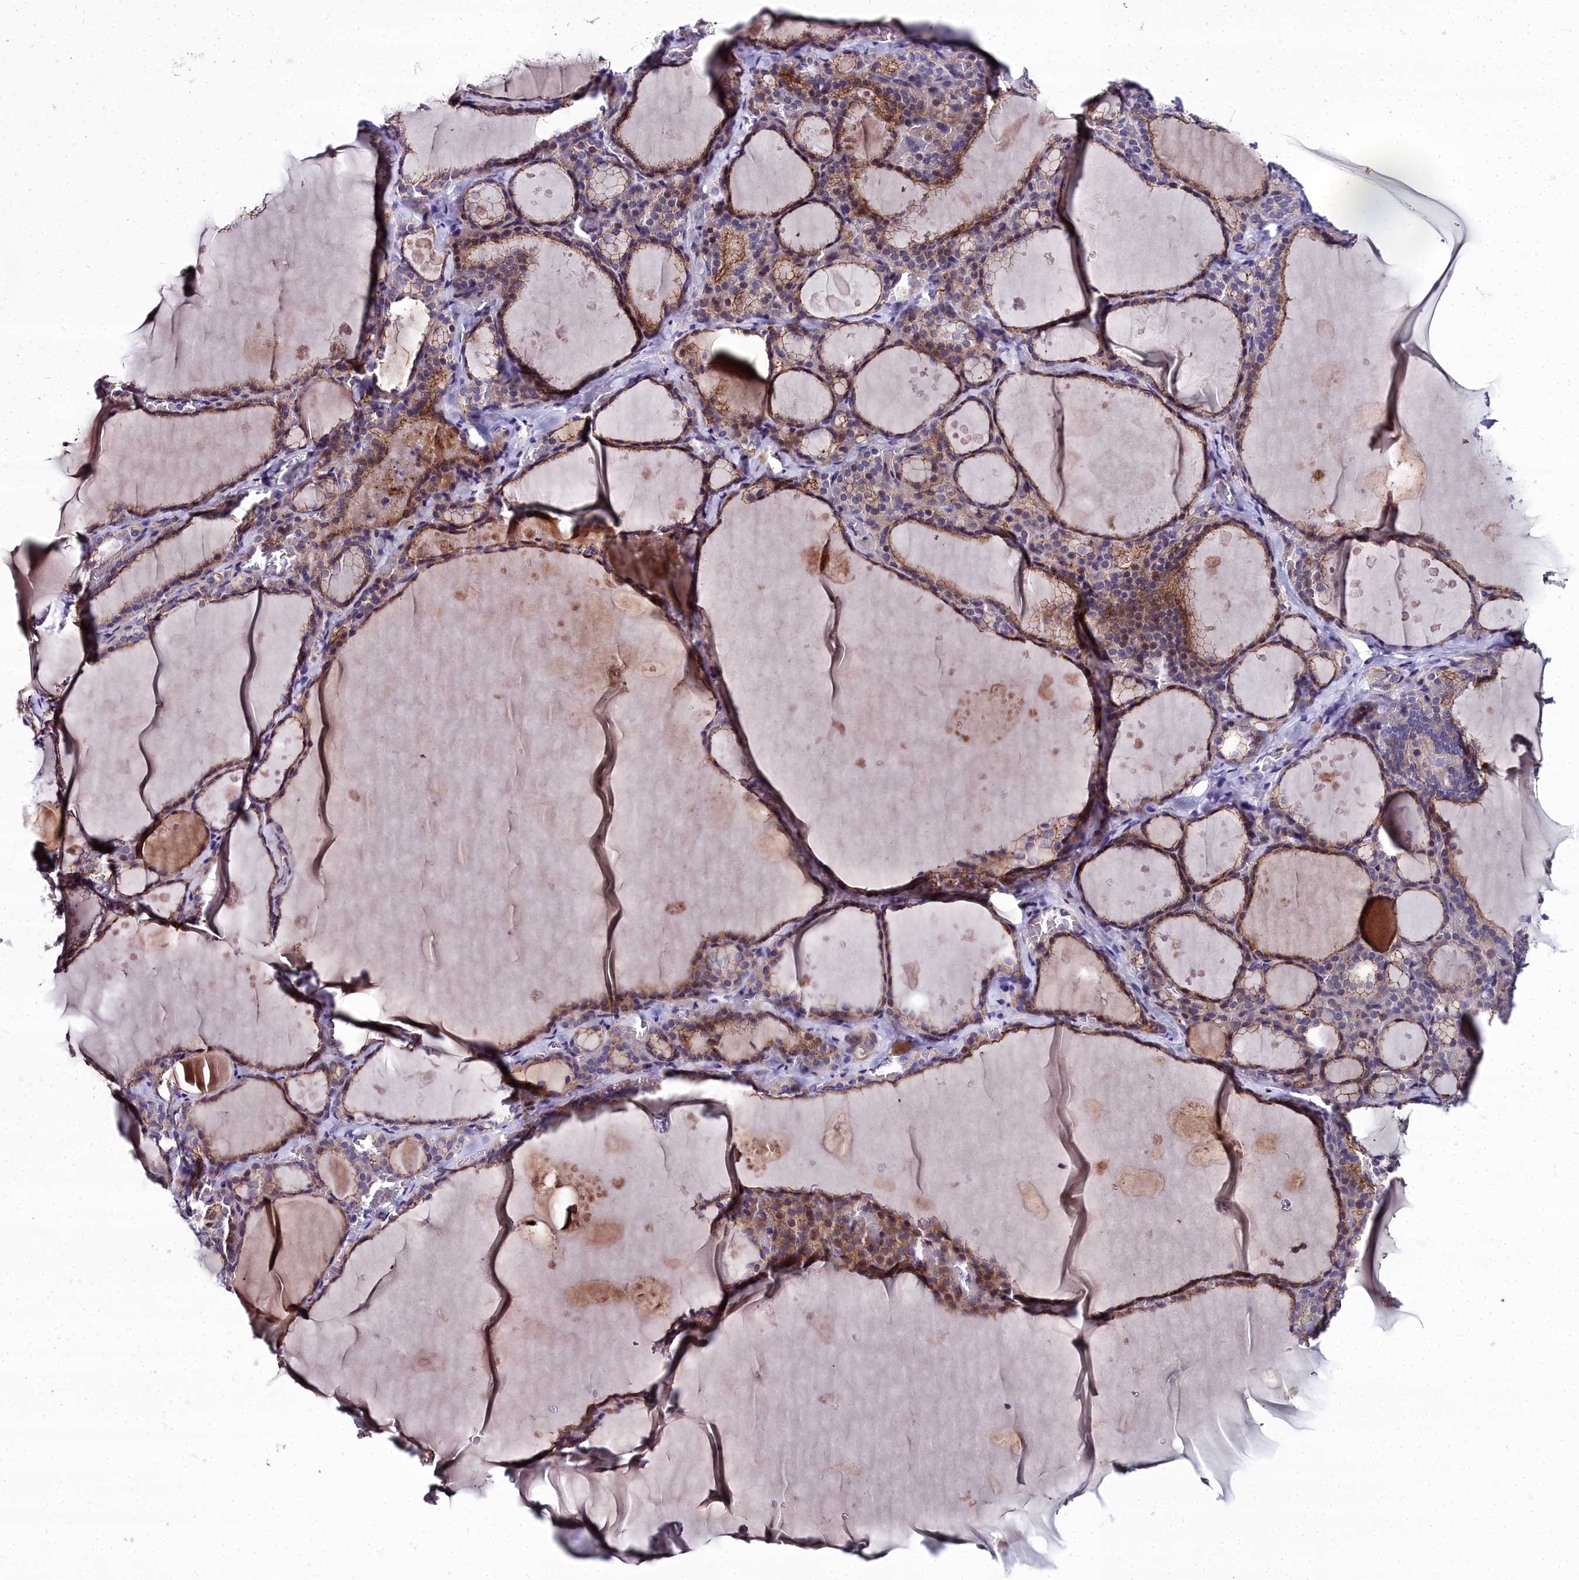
{"staining": {"intensity": "moderate", "quantity": ">75%", "location": "cytoplasmic/membranous"}, "tissue": "thyroid gland", "cell_type": "Glandular cells", "image_type": "normal", "snomed": [{"axis": "morphology", "description": "Normal tissue, NOS"}, {"axis": "topography", "description": "Thyroid gland"}], "caption": "Glandular cells display moderate cytoplasmic/membranous expression in about >75% of cells in unremarkable thyroid gland. The staining was performed using DAB (3,3'-diaminobenzidine), with brown indicating positive protein expression. Nuclei are stained blue with hematoxylin.", "gene": "NT5M", "patient": {"sex": "male", "age": 56}}